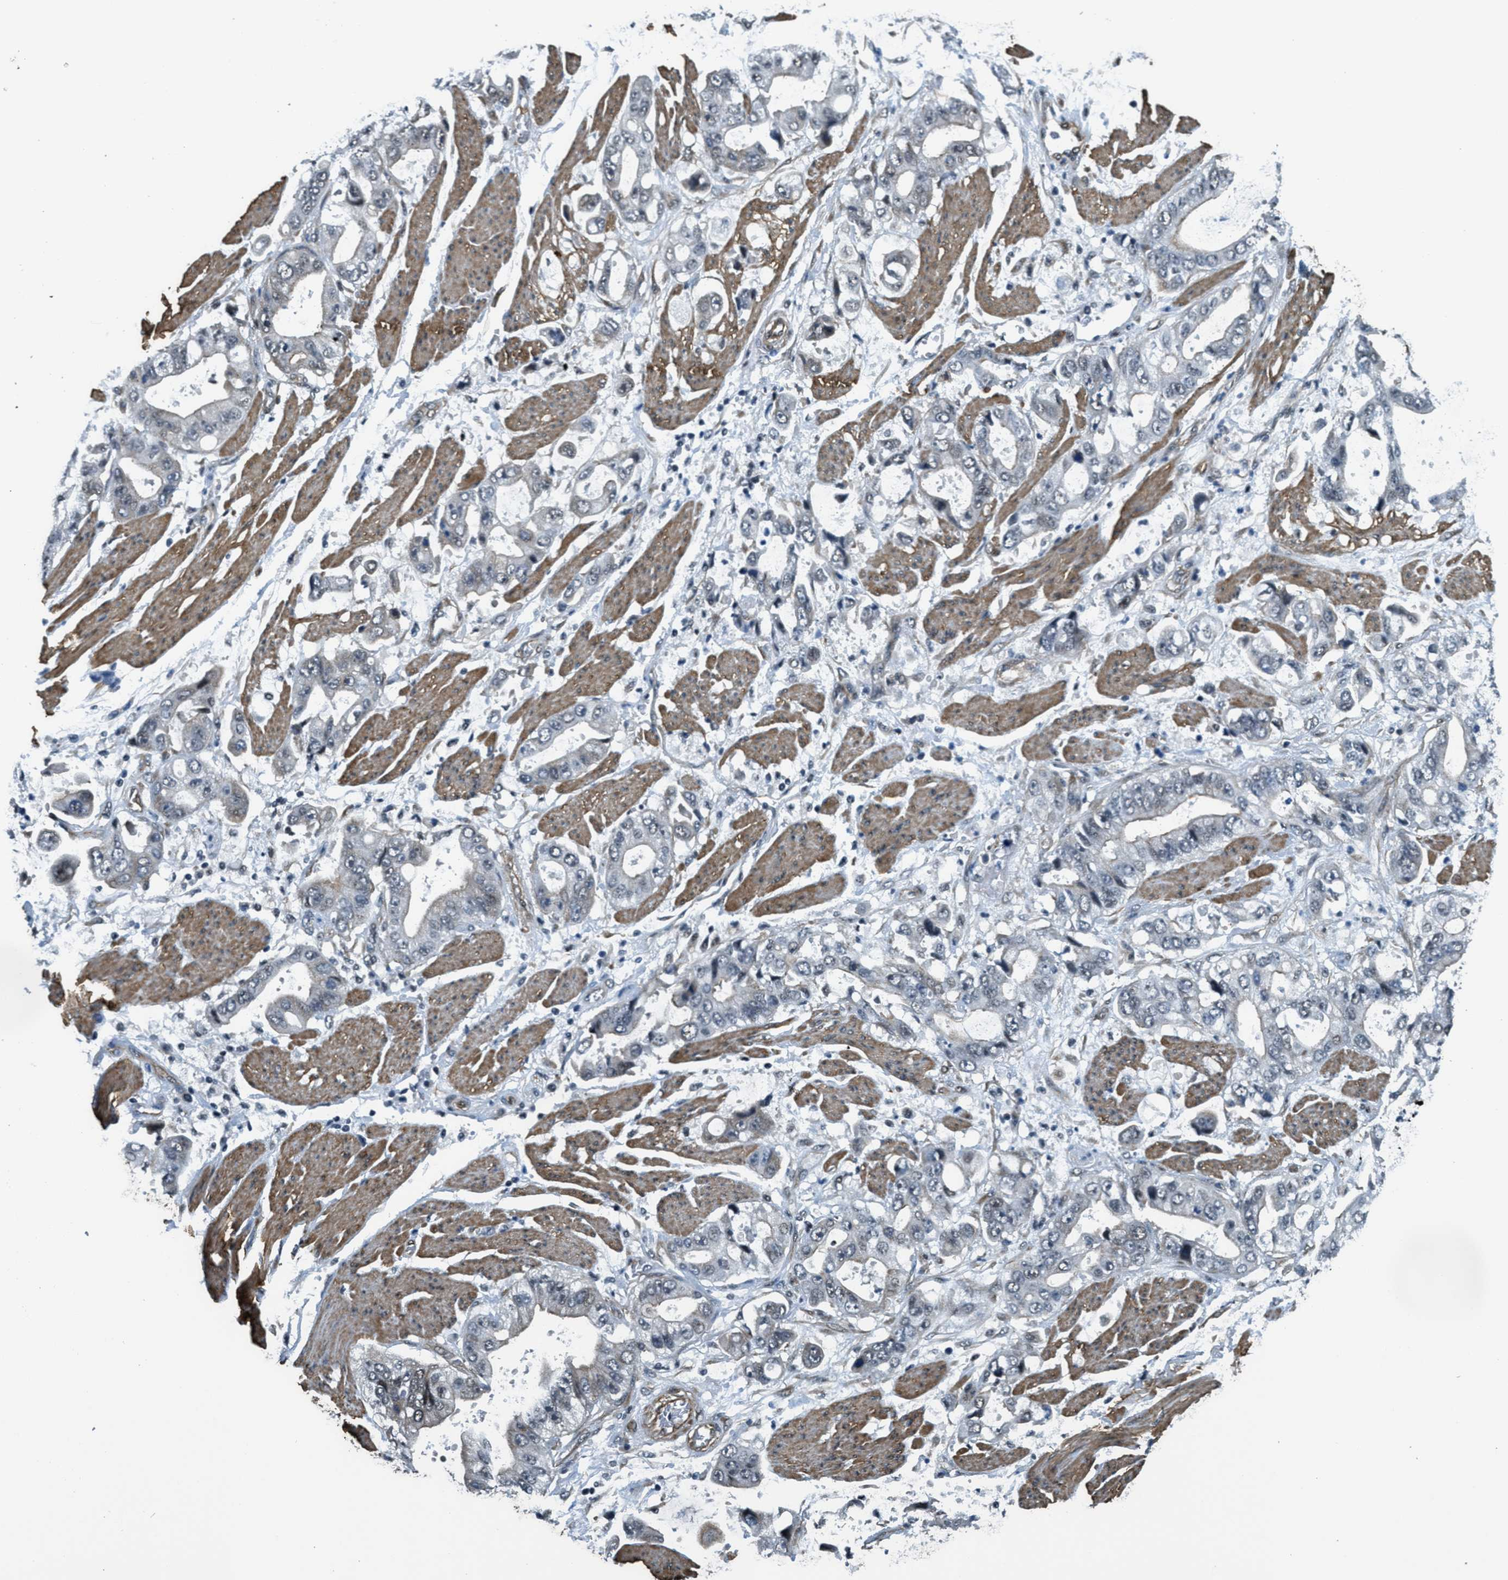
{"staining": {"intensity": "negative", "quantity": "none", "location": "none"}, "tissue": "stomach cancer", "cell_type": "Tumor cells", "image_type": "cancer", "snomed": [{"axis": "morphology", "description": "Normal tissue, NOS"}, {"axis": "morphology", "description": "Adenocarcinoma, NOS"}, {"axis": "topography", "description": "Stomach"}], "caption": "Histopathology image shows no significant protein expression in tumor cells of adenocarcinoma (stomach).", "gene": "CFAP36", "patient": {"sex": "male", "age": 62}}